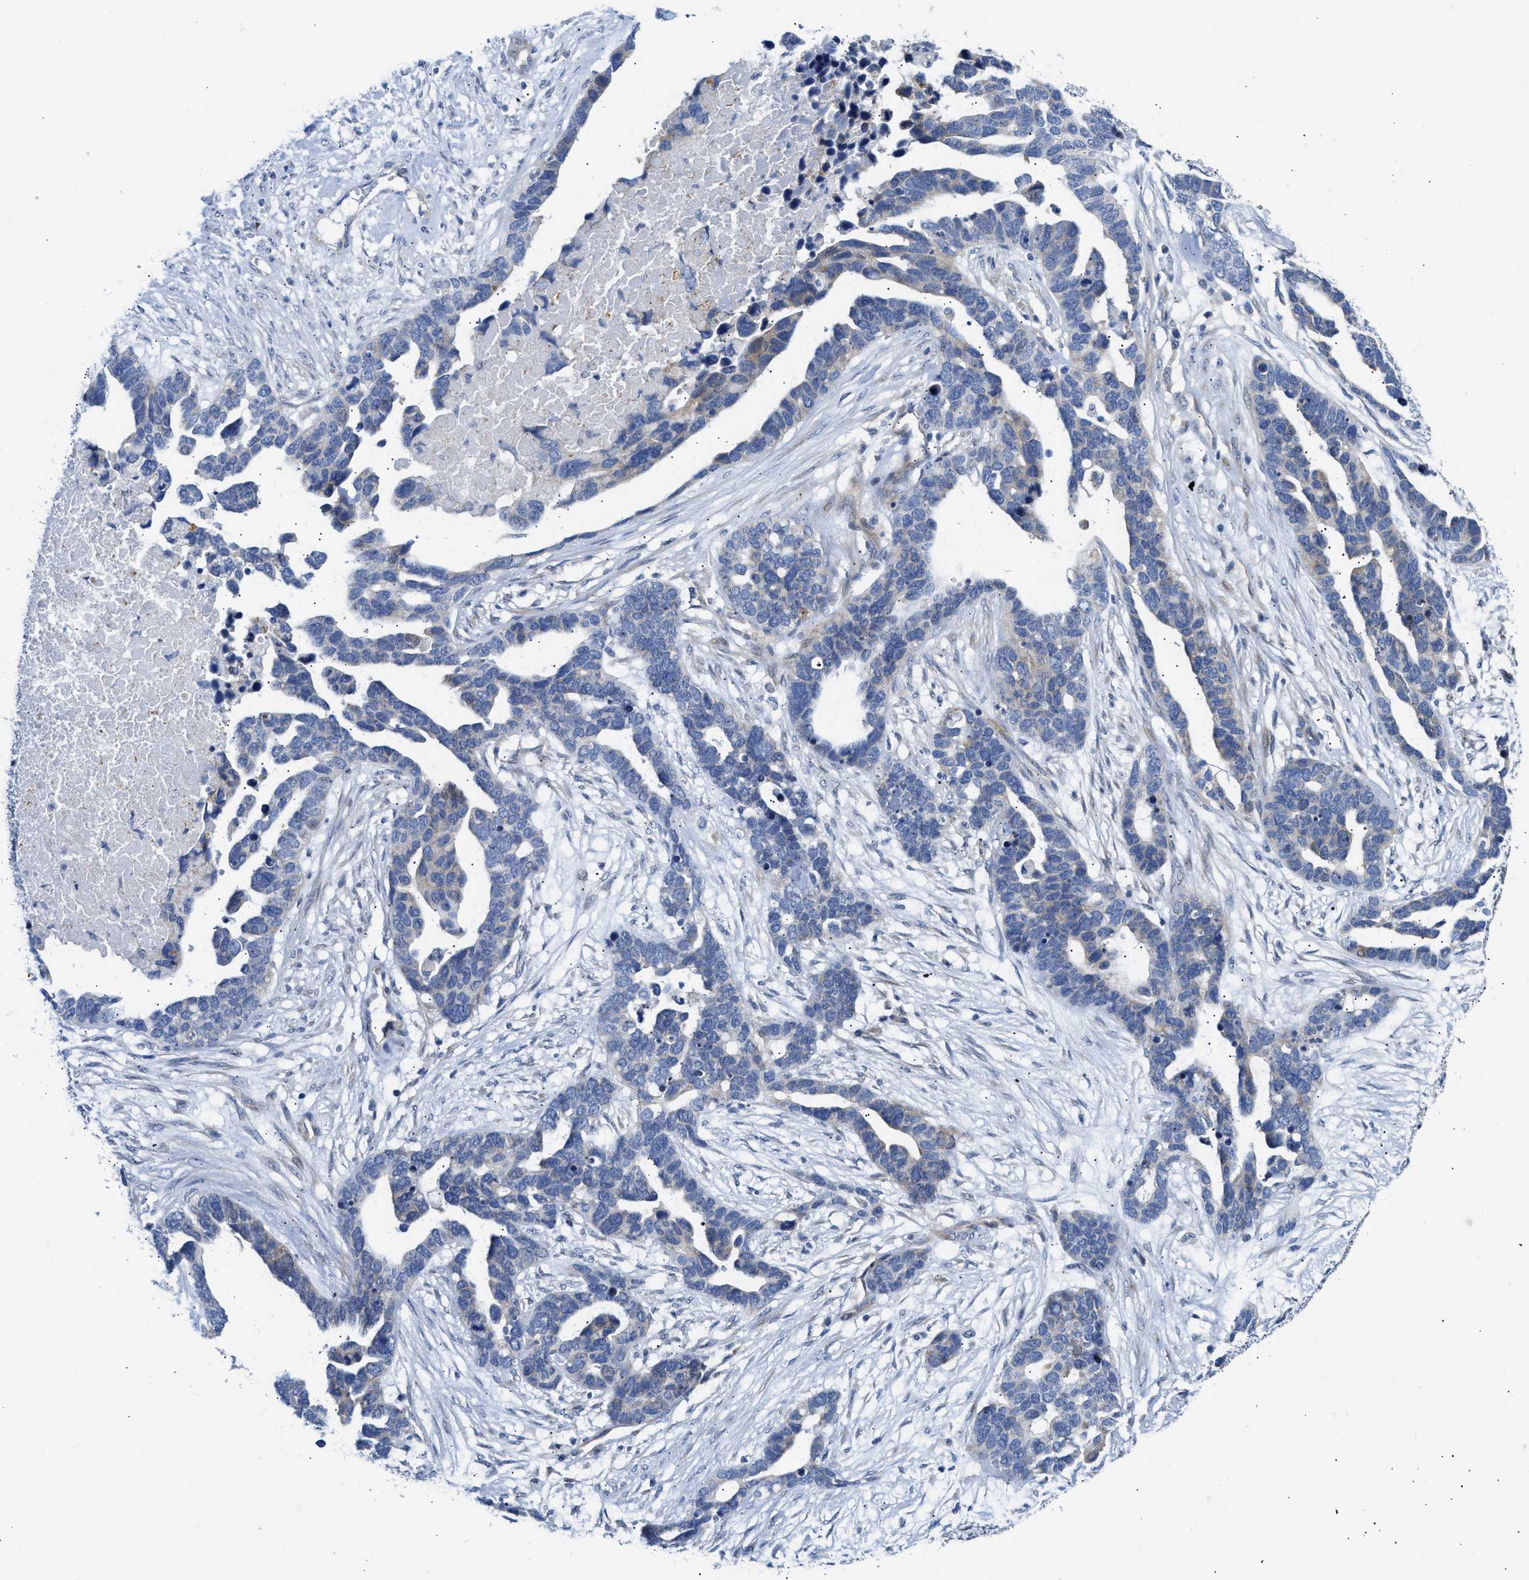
{"staining": {"intensity": "negative", "quantity": "none", "location": "none"}, "tissue": "ovarian cancer", "cell_type": "Tumor cells", "image_type": "cancer", "snomed": [{"axis": "morphology", "description": "Cystadenocarcinoma, serous, NOS"}, {"axis": "topography", "description": "Ovary"}], "caption": "Immunohistochemistry (IHC) image of ovarian cancer (serous cystadenocarcinoma) stained for a protein (brown), which reveals no expression in tumor cells.", "gene": "FHL1", "patient": {"sex": "female", "age": 54}}